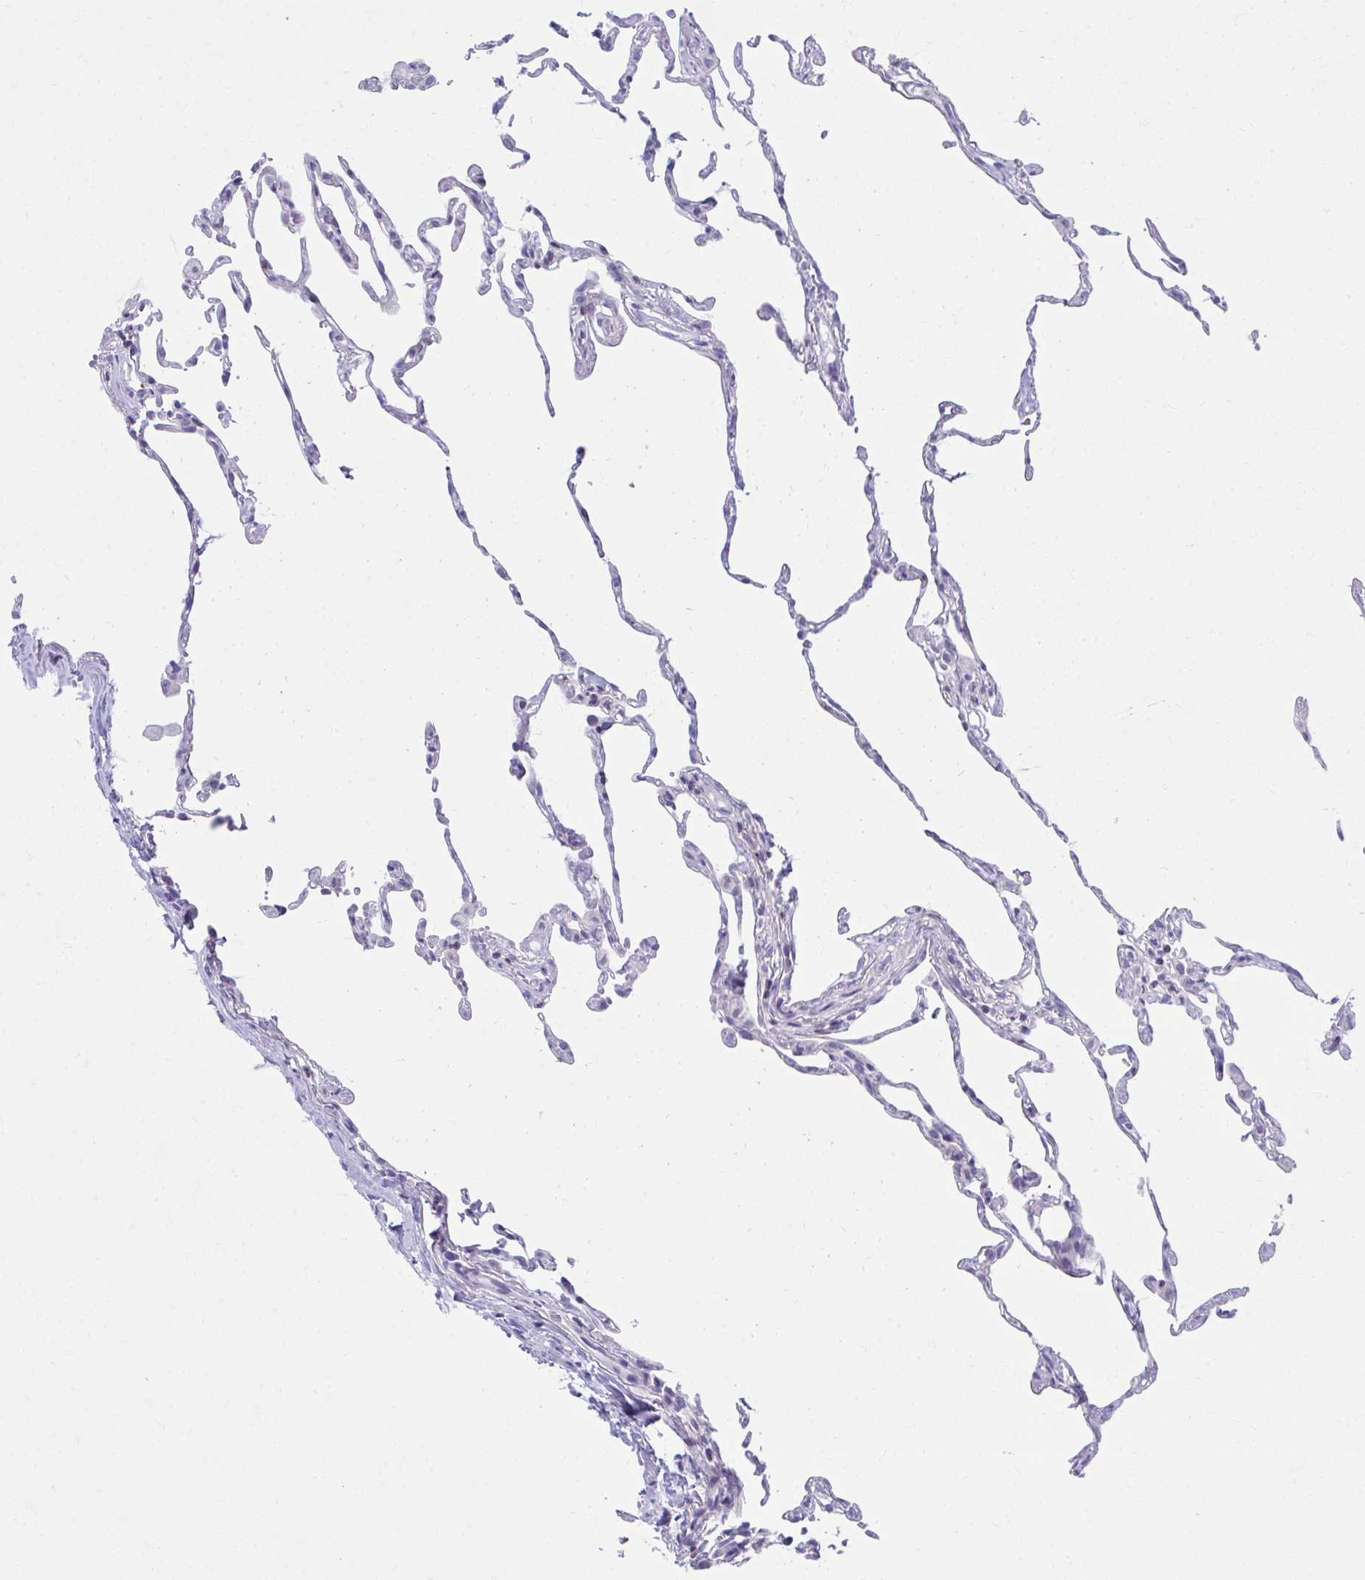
{"staining": {"intensity": "negative", "quantity": "none", "location": "none"}, "tissue": "lung", "cell_type": "Alveolar cells", "image_type": "normal", "snomed": [{"axis": "morphology", "description": "Normal tissue, NOS"}, {"axis": "topography", "description": "Lung"}], "caption": "The histopathology image exhibits no significant staining in alveolar cells of lung. (DAB IHC visualized using brightfield microscopy, high magnification).", "gene": "OR7A5", "patient": {"sex": "female", "age": 57}}